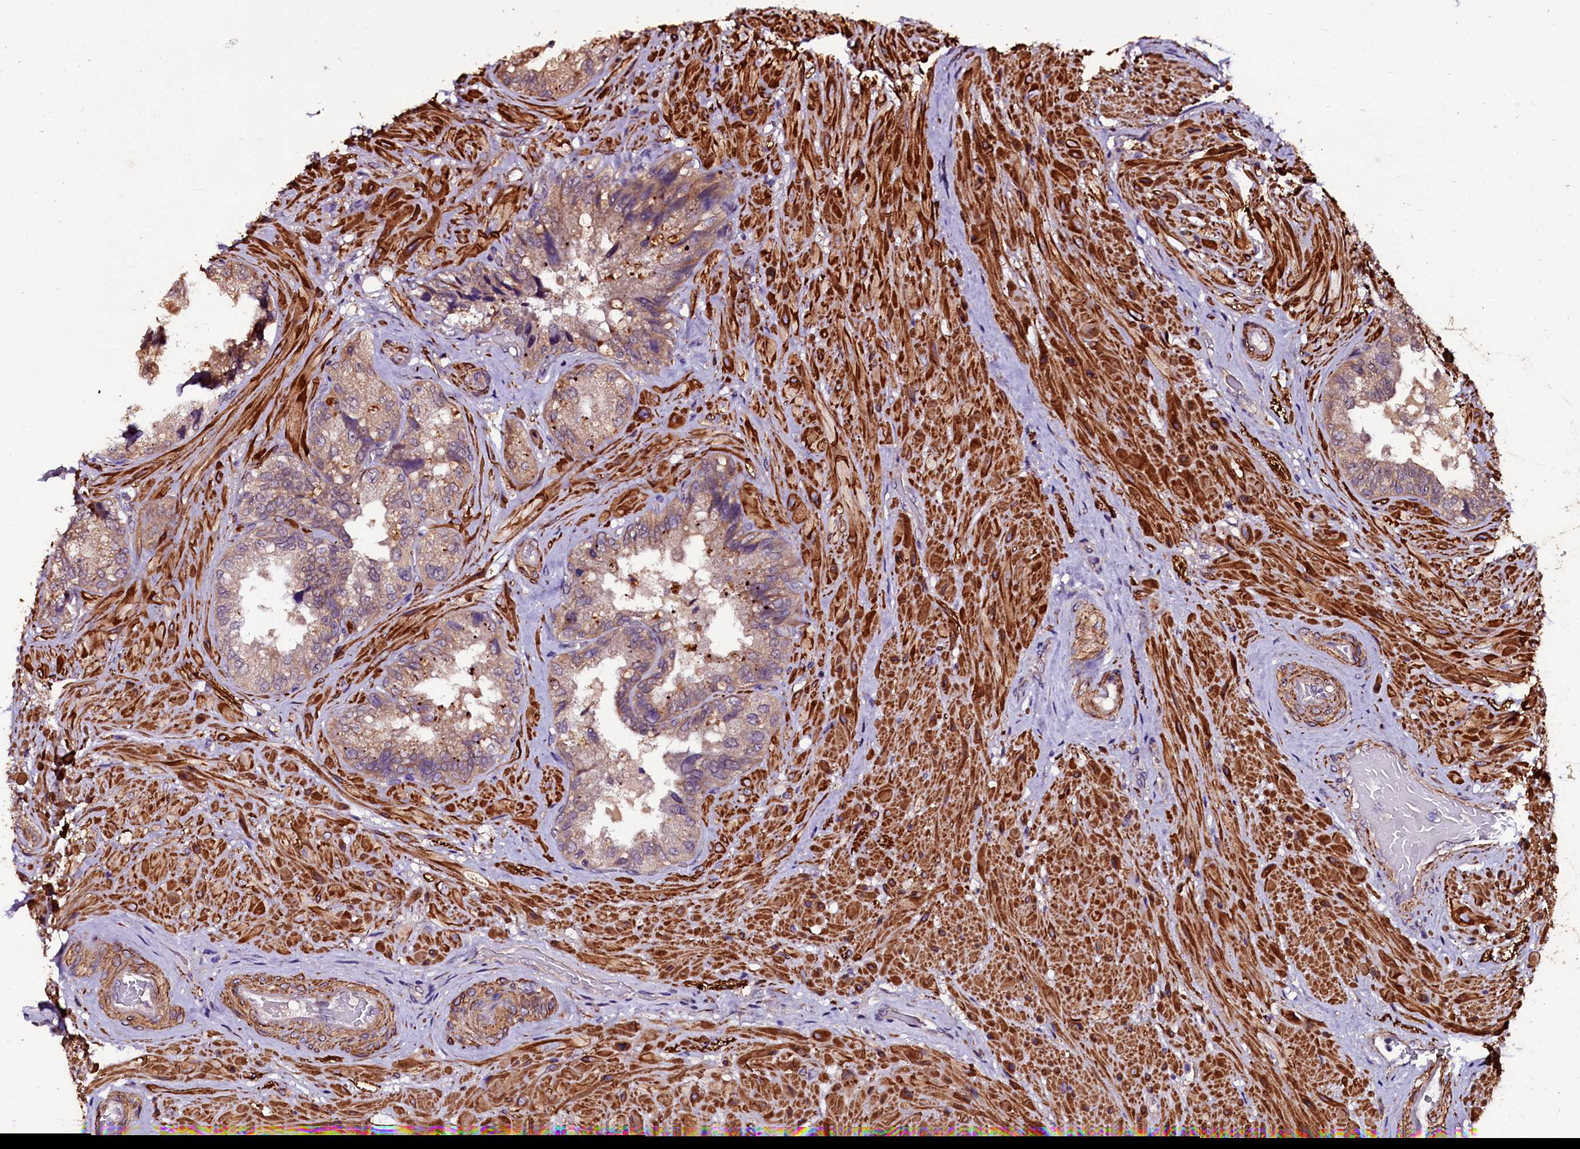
{"staining": {"intensity": "moderate", "quantity": ">75%", "location": "cytoplasmic/membranous"}, "tissue": "seminal vesicle", "cell_type": "Glandular cells", "image_type": "normal", "snomed": [{"axis": "morphology", "description": "Normal tissue, NOS"}, {"axis": "topography", "description": "Prostate and seminal vesicle, NOS"}, {"axis": "topography", "description": "Prostate"}, {"axis": "topography", "description": "Seminal veicle"}], "caption": "IHC of unremarkable seminal vesicle reveals medium levels of moderate cytoplasmic/membranous positivity in about >75% of glandular cells.", "gene": "N4BP1", "patient": {"sex": "male", "age": 67}}